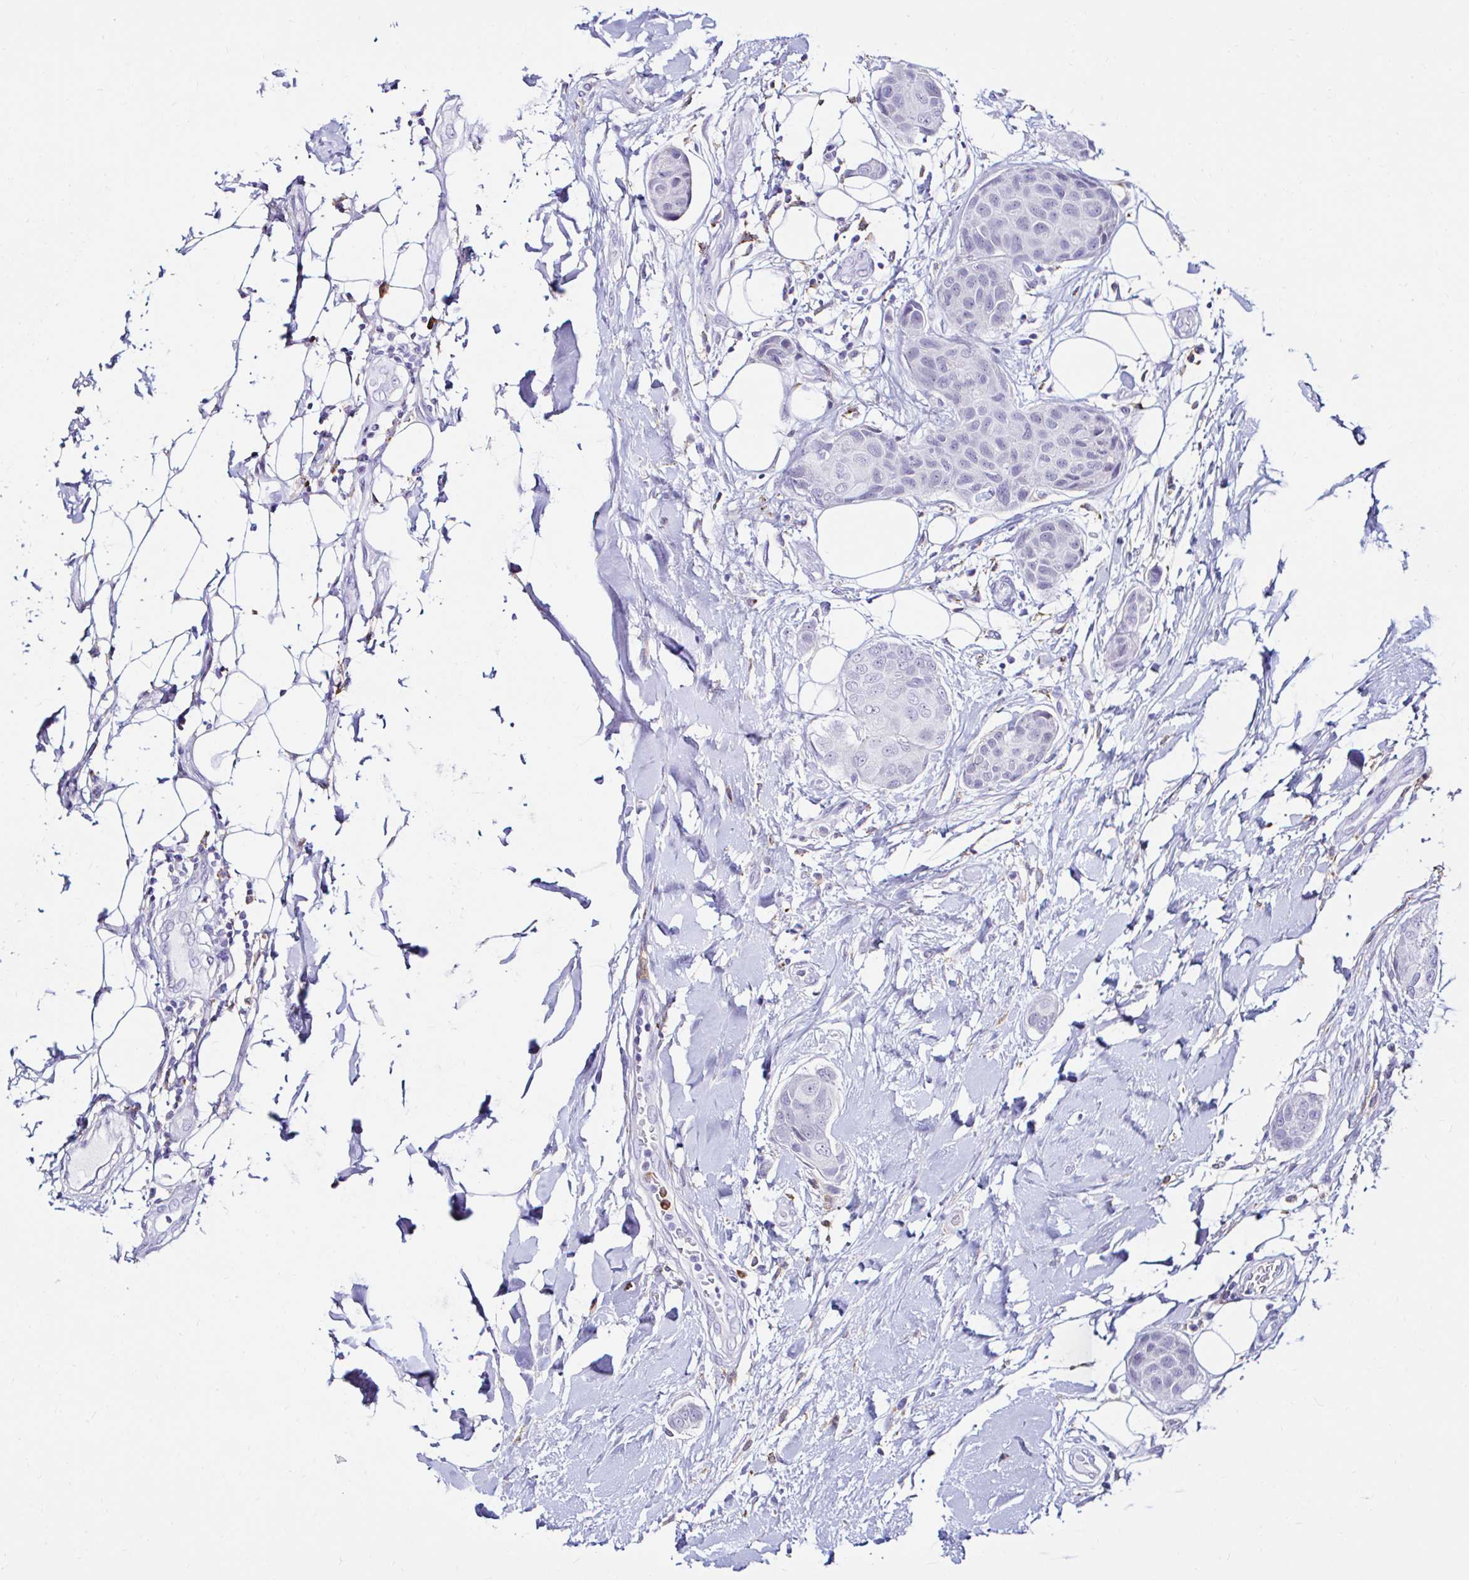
{"staining": {"intensity": "negative", "quantity": "none", "location": "none"}, "tissue": "breast cancer", "cell_type": "Tumor cells", "image_type": "cancer", "snomed": [{"axis": "morphology", "description": "Duct carcinoma"}, {"axis": "topography", "description": "Breast"}, {"axis": "topography", "description": "Lymph node"}], "caption": "There is no significant expression in tumor cells of infiltrating ductal carcinoma (breast). The staining is performed using DAB (3,3'-diaminobenzidine) brown chromogen with nuclei counter-stained in using hematoxylin.", "gene": "CYBB", "patient": {"sex": "female", "age": 80}}